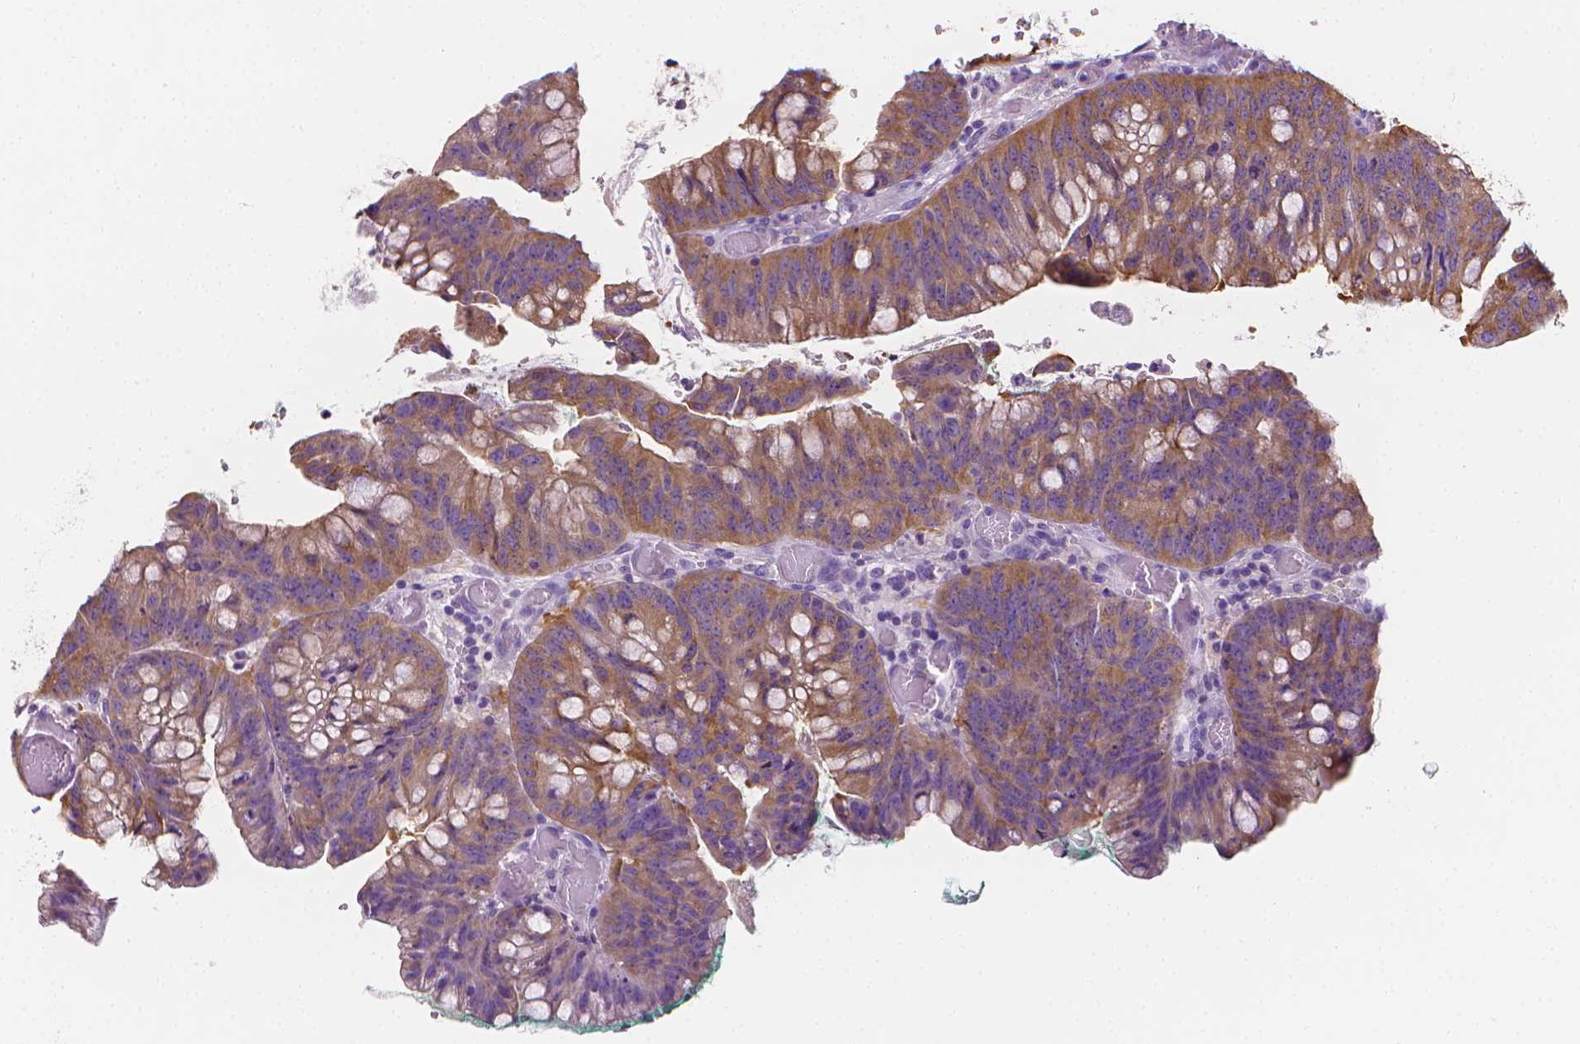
{"staining": {"intensity": "moderate", "quantity": ">75%", "location": "cytoplasmic/membranous"}, "tissue": "colorectal cancer", "cell_type": "Tumor cells", "image_type": "cancer", "snomed": [{"axis": "morphology", "description": "Adenocarcinoma, NOS"}, {"axis": "topography", "description": "Colon"}], "caption": "Moderate cytoplasmic/membranous expression is seen in approximately >75% of tumor cells in colorectal adenocarcinoma.", "gene": "FASN", "patient": {"sex": "male", "age": 62}}